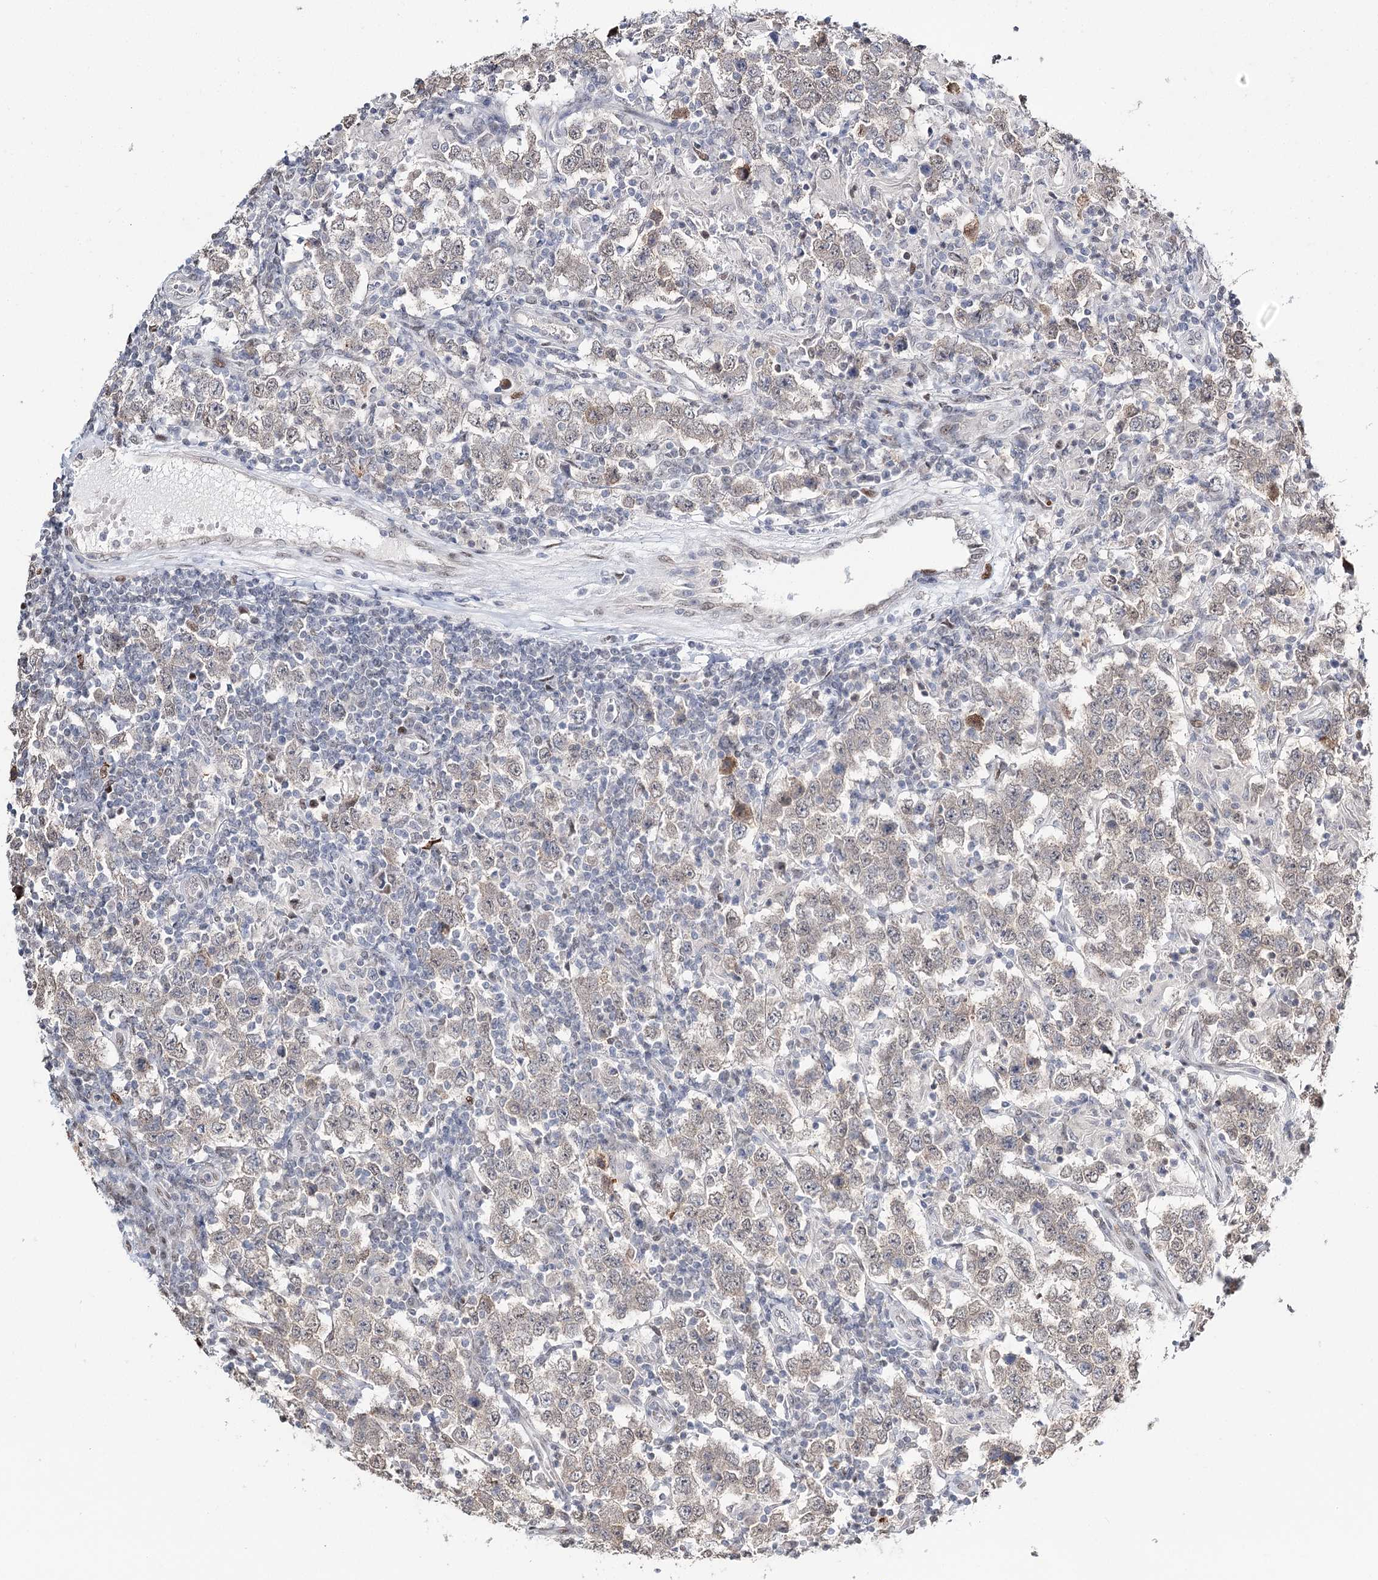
{"staining": {"intensity": "negative", "quantity": "none", "location": "none"}, "tissue": "testis cancer", "cell_type": "Tumor cells", "image_type": "cancer", "snomed": [{"axis": "morphology", "description": "Normal tissue, NOS"}, {"axis": "morphology", "description": "Urothelial carcinoma, High grade"}, {"axis": "morphology", "description": "Seminoma, NOS"}, {"axis": "morphology", "description": "Carcinoma, Embryonal, NOS"}, {"axis": "topography", "description": "Urinary bladder"}, {"axis": "topography", "description": "Testis"}], "caption": "The image demonstrates no staining of tumor cells in seminoma (testis).", "gene": "RPS27A", "patient": {"sex": "male", "age": 41}}